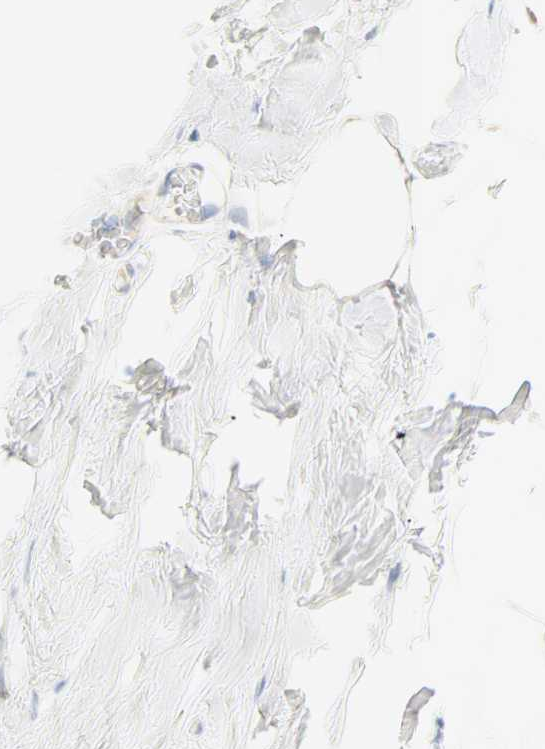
{"staining": {"intensity": "moderate", "quantity": "<25%", "location": "nuclear"}, "tissue": "adipose tissue", "cell_type": "Adipocytes", "image_type": "normal", "snomed": [{"axis": "morphology", "description": "Normal tissue, NOS"}, {"axis": "topography", "description": "Breast"}, {"axis": "topography", "description": "Adipose tissue"}], "caption": "Immunohistochemical staining of benign human adipose tissue displays low levels of moderate nuclear positivity in about <25% of adipocytes.", "gene": "SELENBP1", "patient": {"sex": "female", "age": 25}}